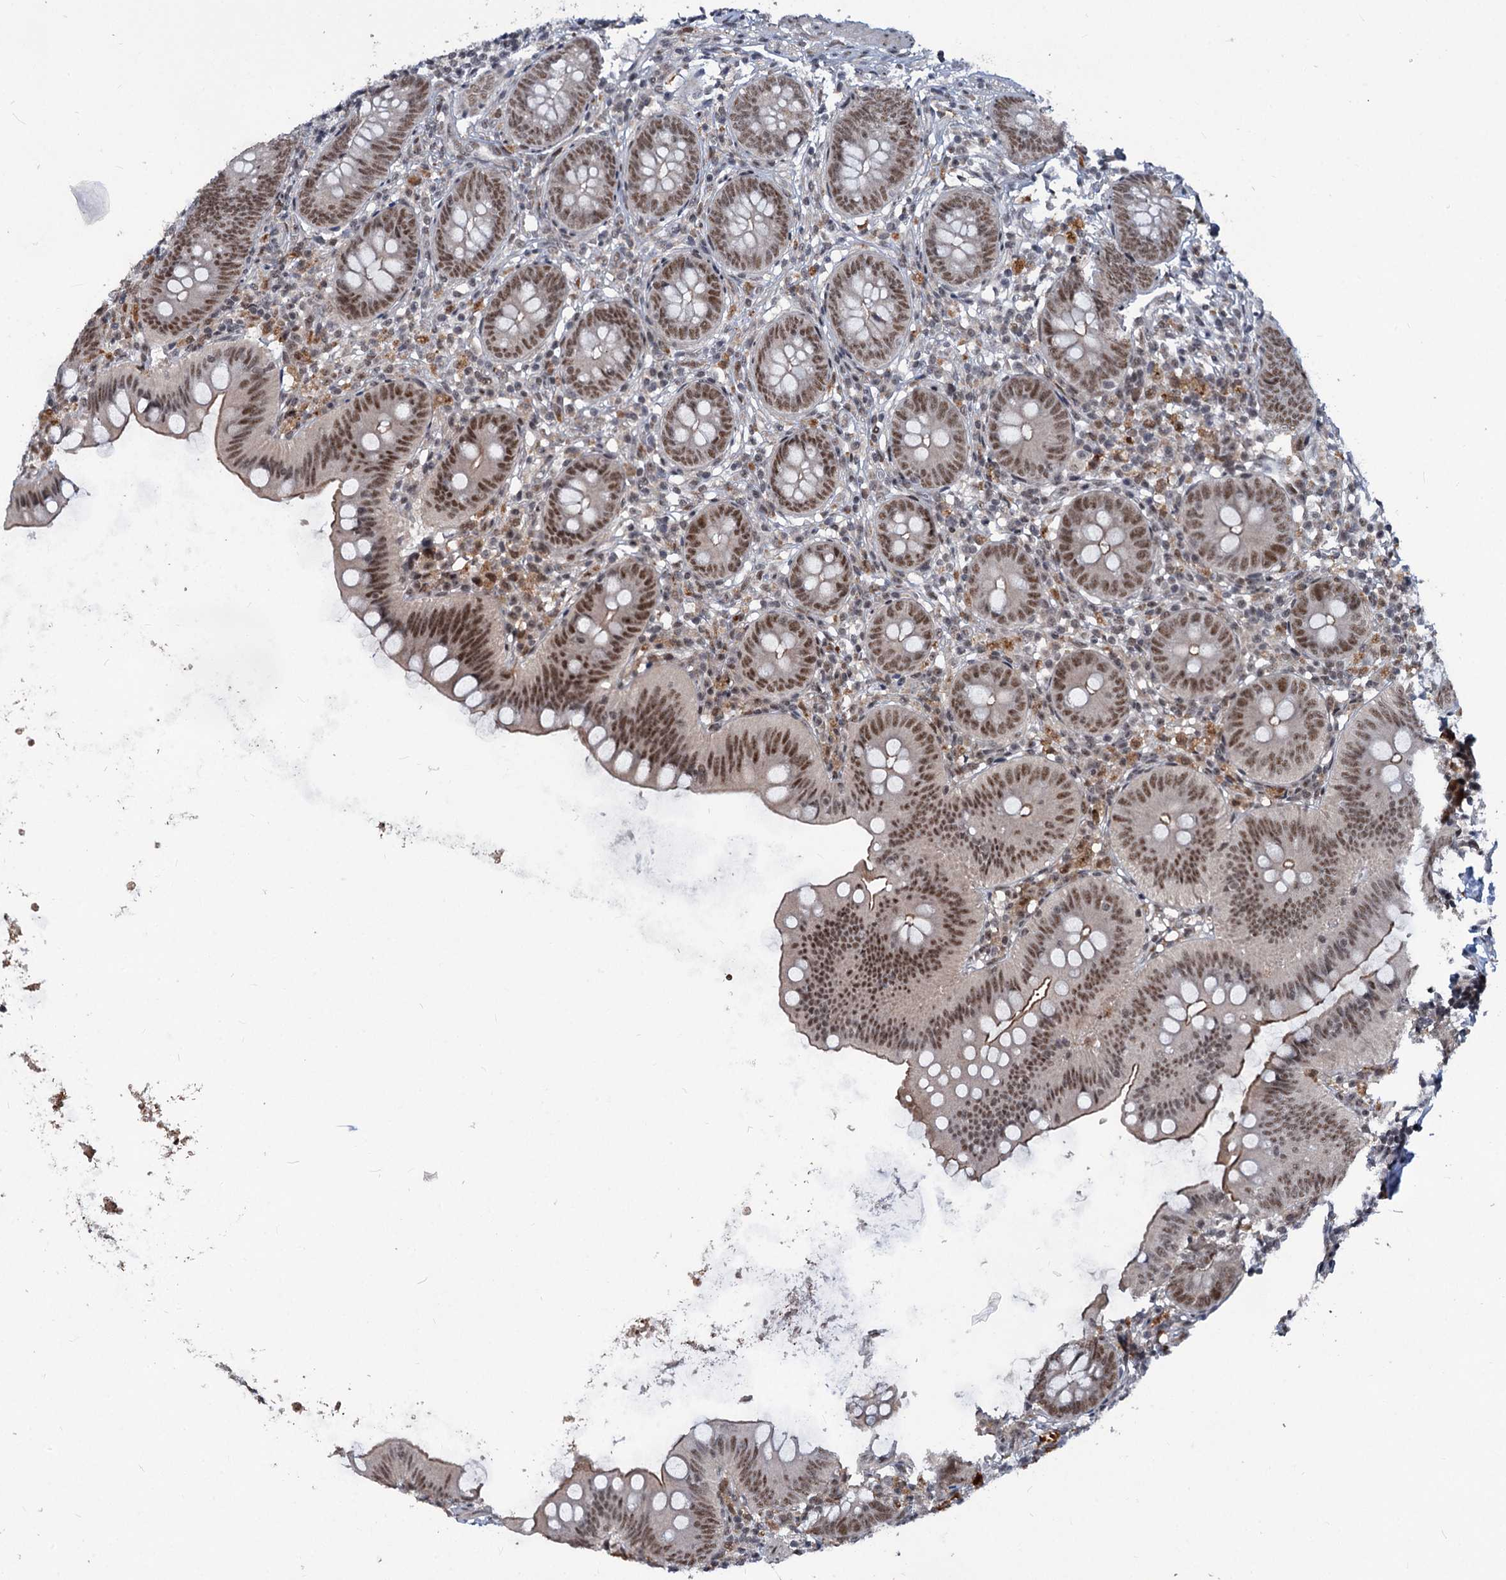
{"staining": {"intensity": "moderate", "quantity": ">75%", "location": "nuclear"}, "tissue": "appendix", "cell_type": "Glandular cells", "image_type": "normal", "snomed": [{"axis": "morphology", "description": "Normal tissue, NOS"}, {"axis": "topography", "description": "Appendix"}], "caption": "A brown stain shows moderate nuclear expression of a protein in glandular cells of normal appendix. The staining was performed using DAB, with brown indicating positive protein expression. Nuclei are stained blue with hematoxylin.", "gene": "PHF8", "patient": {"sex": "female", "age": 62}}